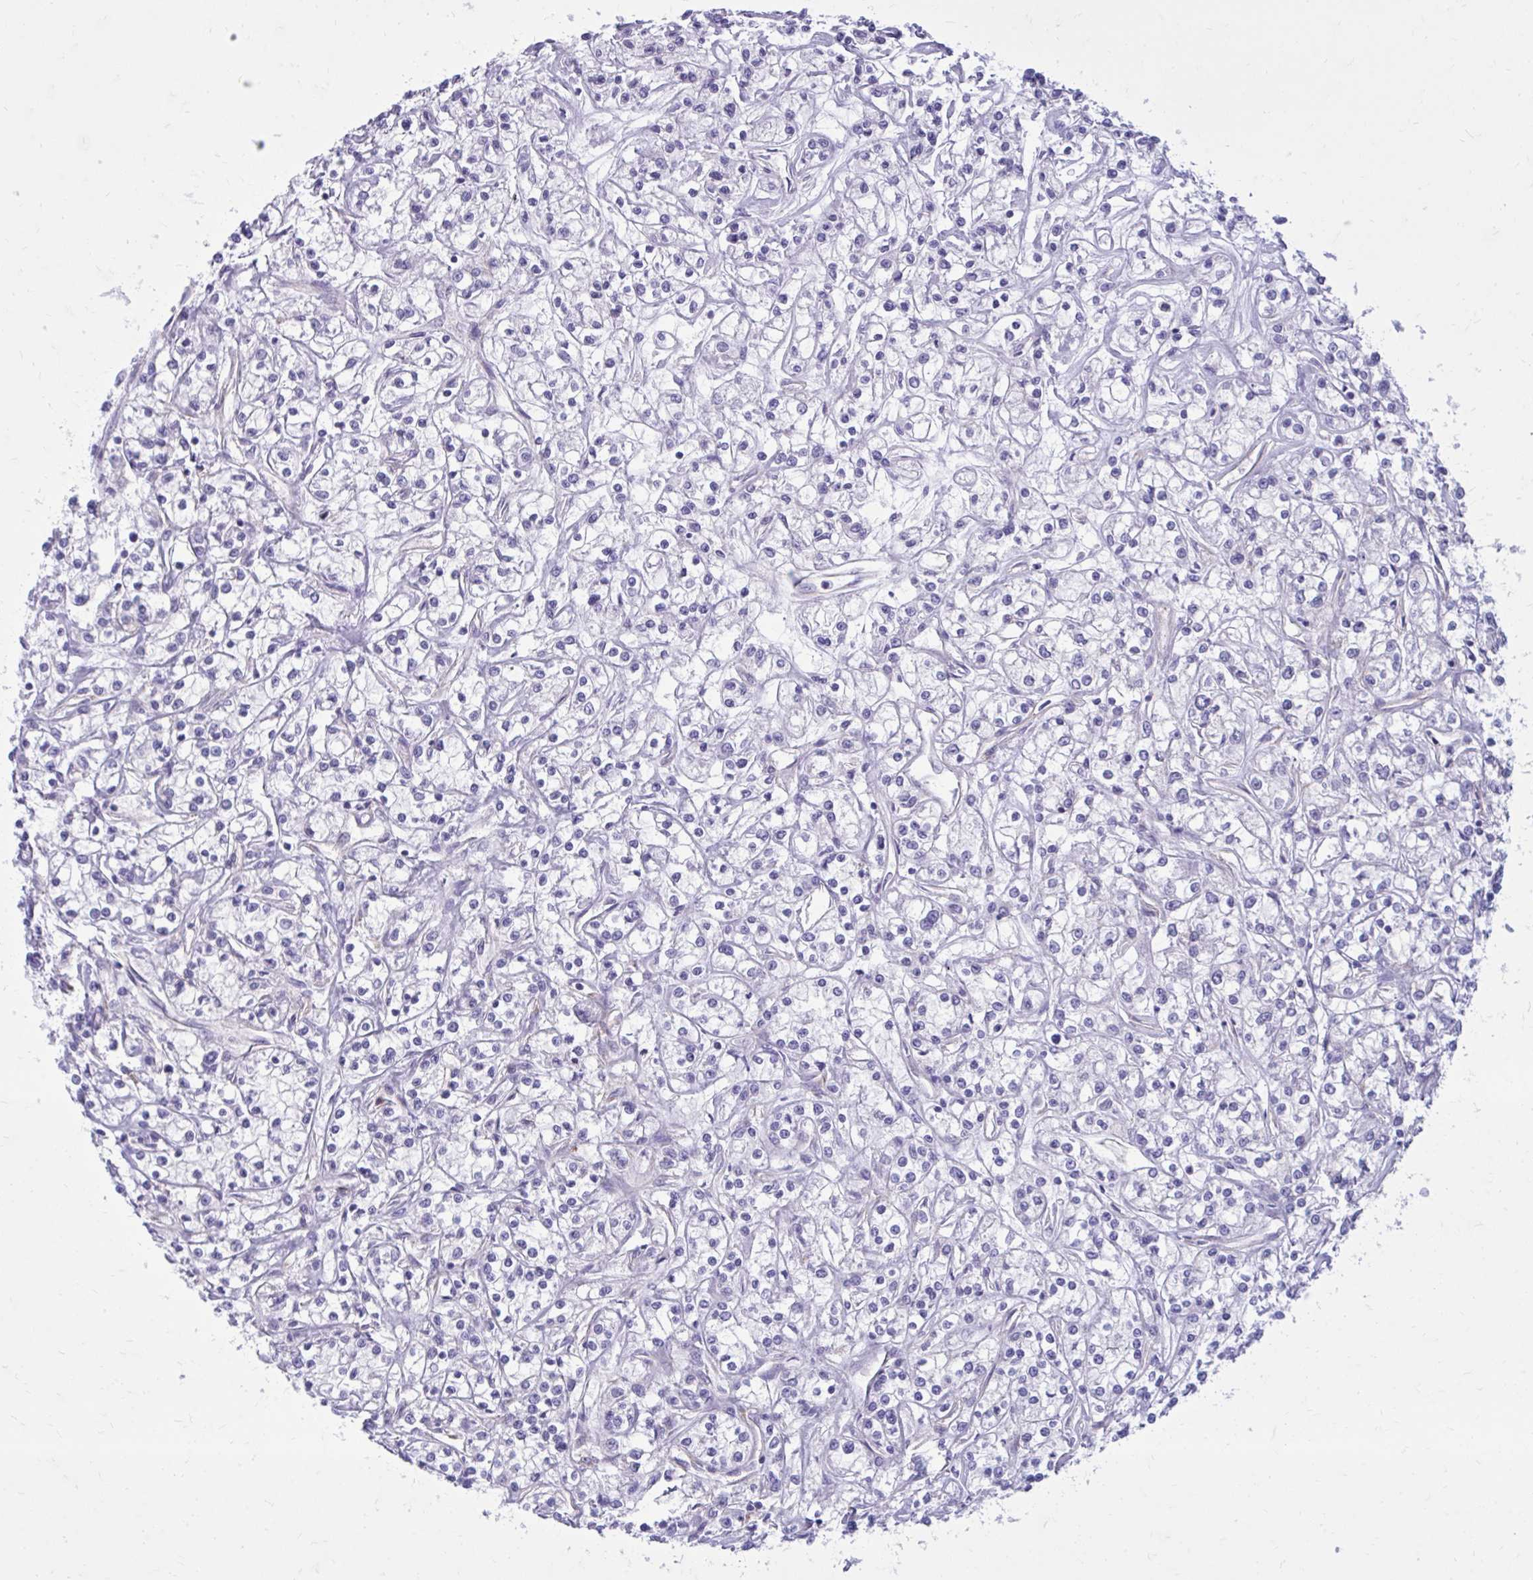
{"staining": {"intensity": "negative", "quantity": "none", "location": "none"}, "tissue": "renal cancer", "cell_type": "Tumor cells", "image_type": "cancer", "snomed": [{"axis": "morphology", "description": "Adenocarcinoma, NOS"}, {"axis": "topography", "description": "Kidney"}], "caption": "A high-resolution histopathology image shows immunohistochemistry (IHC) staining of renal adenocarcinoma, which shows no significant expression in tumor cells.", "gene": "CLTA", "patient": {"sex": "female", "age": 59}}